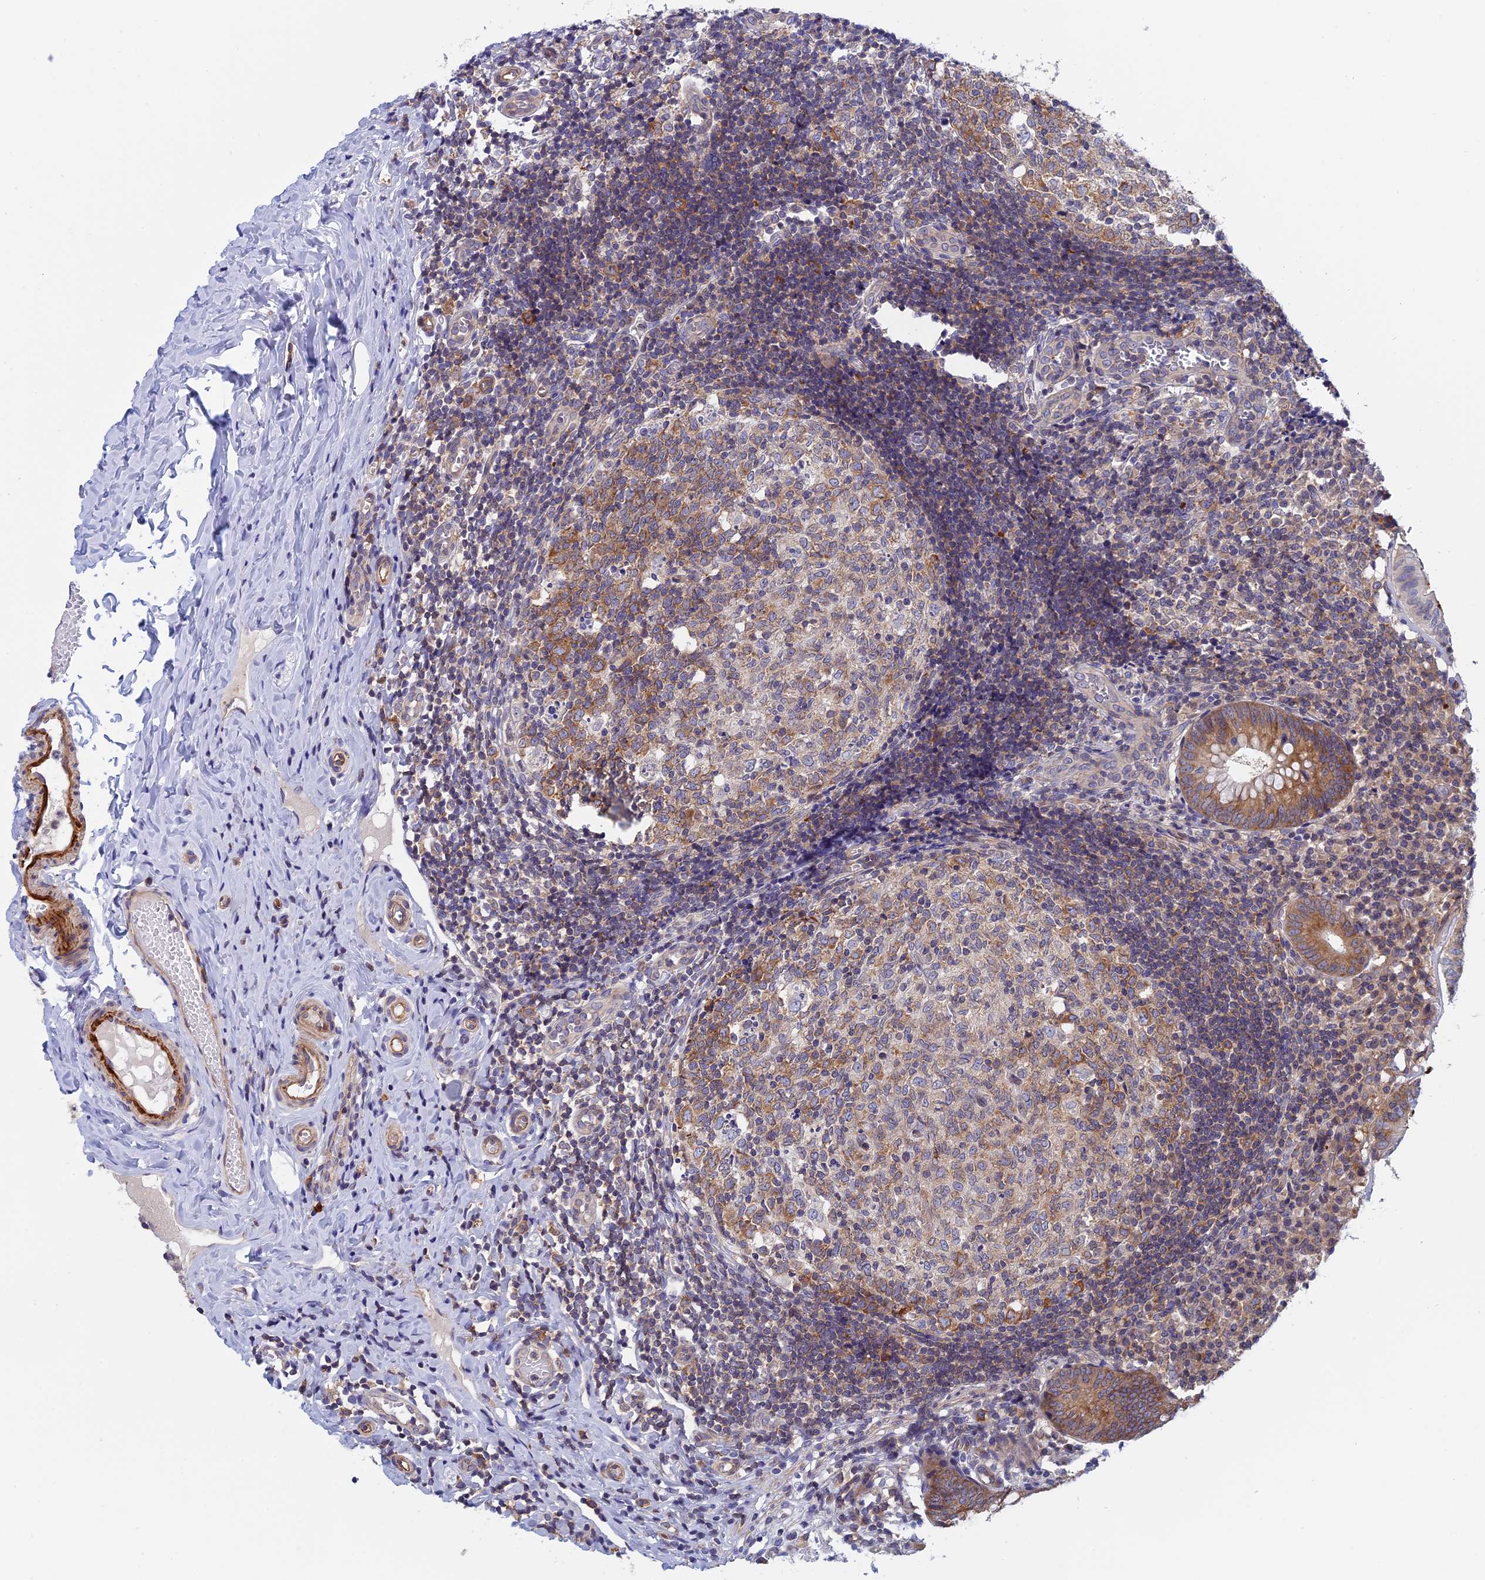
{"staining": {"intensity": "moderate", "quantity": "<25%", "location": "cytoplasmic/membranous"}, "tissue": "appendix", "cell_type": "Glandular cells", "image_type": "normal", "snomed": [{"axis": "morphology", "description": "Normal tissue, NOS"}, {"axis": "topography", "description": "Appendix"}], "caption": "Immunohistochemistry micrograph of unremarkable appendix: appendix stained using IHC shows low levels of moderate protein expression localized specifically in the cytoplasmic/membranous of glandular cells, appearing as a cytoplasmic/membranous brown color.", "gene": "NAA10", "patient": {"sex": "male", "age": 8}}